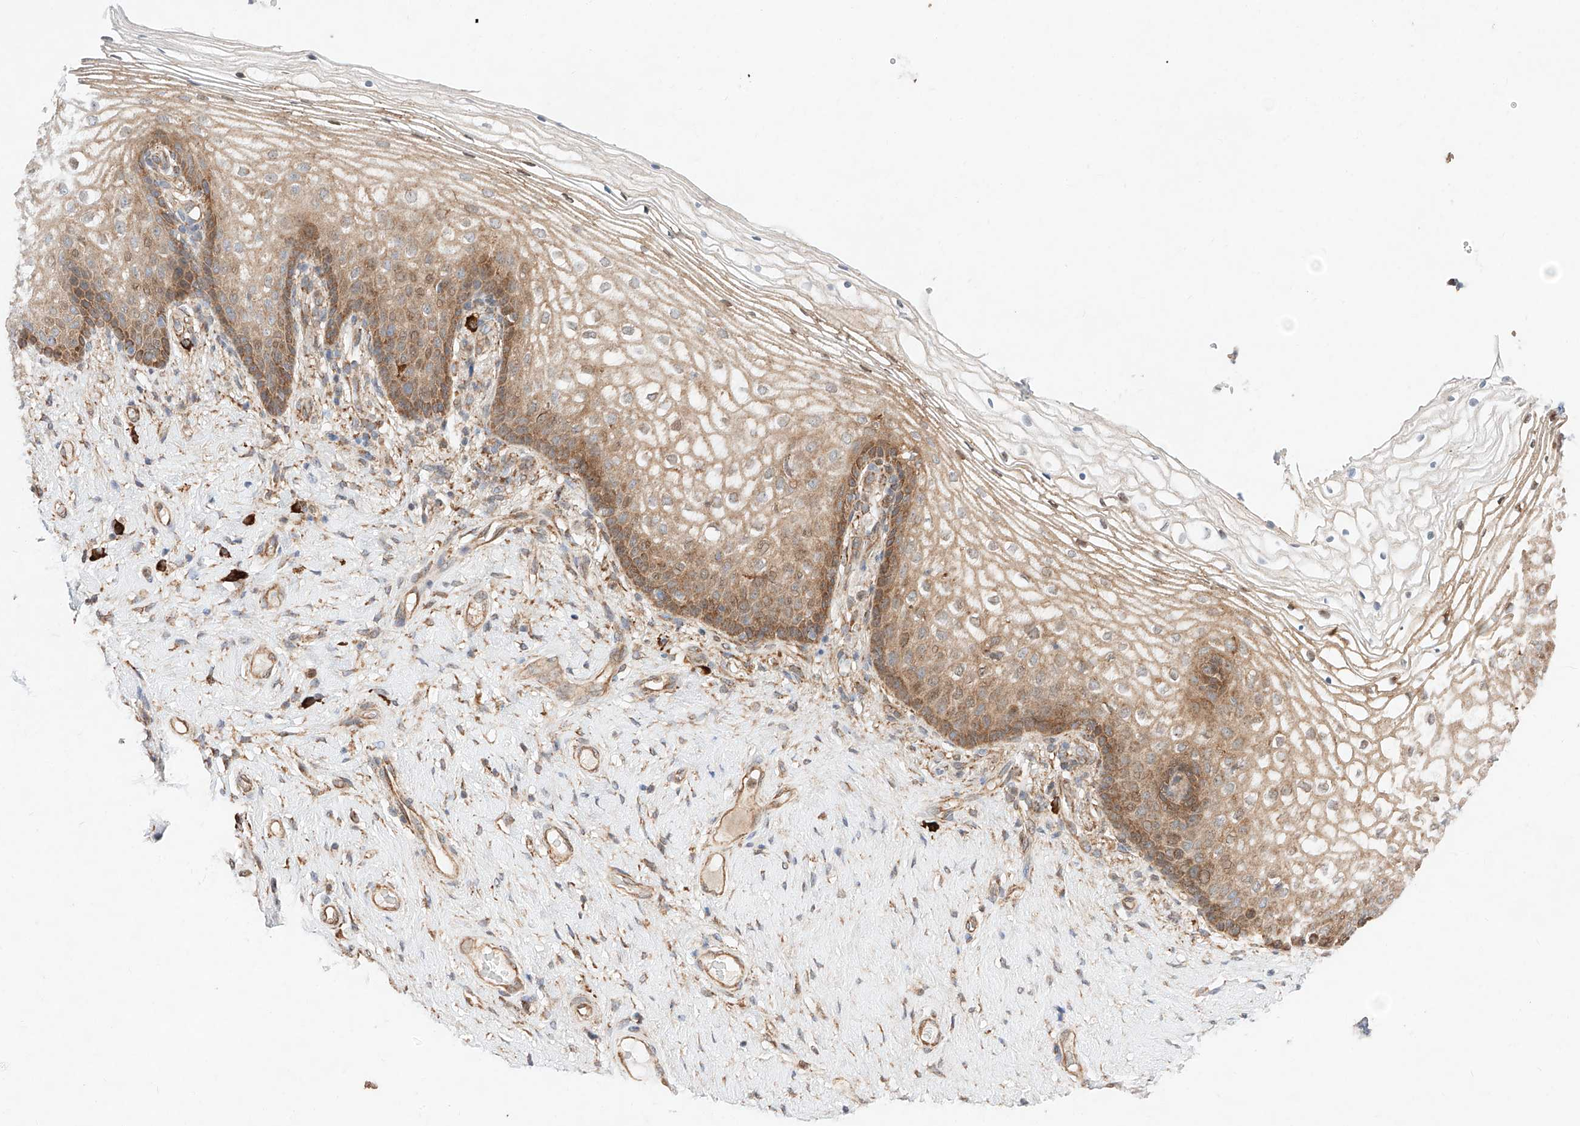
{"staining": {"intensity": "moderate", "quantity": ">75%", "location": "cytoplasmic/membranous"}, "tissue": "vagina", "cell_type": "Squamous epithelial cells", "image_type": "normal", "snomed": [{"axis": "morphology", "description": "Normal tissue, NOS"}, {"axis": "topography", "description": "Vagina"}], "caption": "Protein expression analysis of unremarkable vagina demonstrates moderate cytoplasmic/membranous staining in about >75% of squamous epithelial cells.", "gene": "ATP9B", "patient": {"sex": "female", "age": 60}}